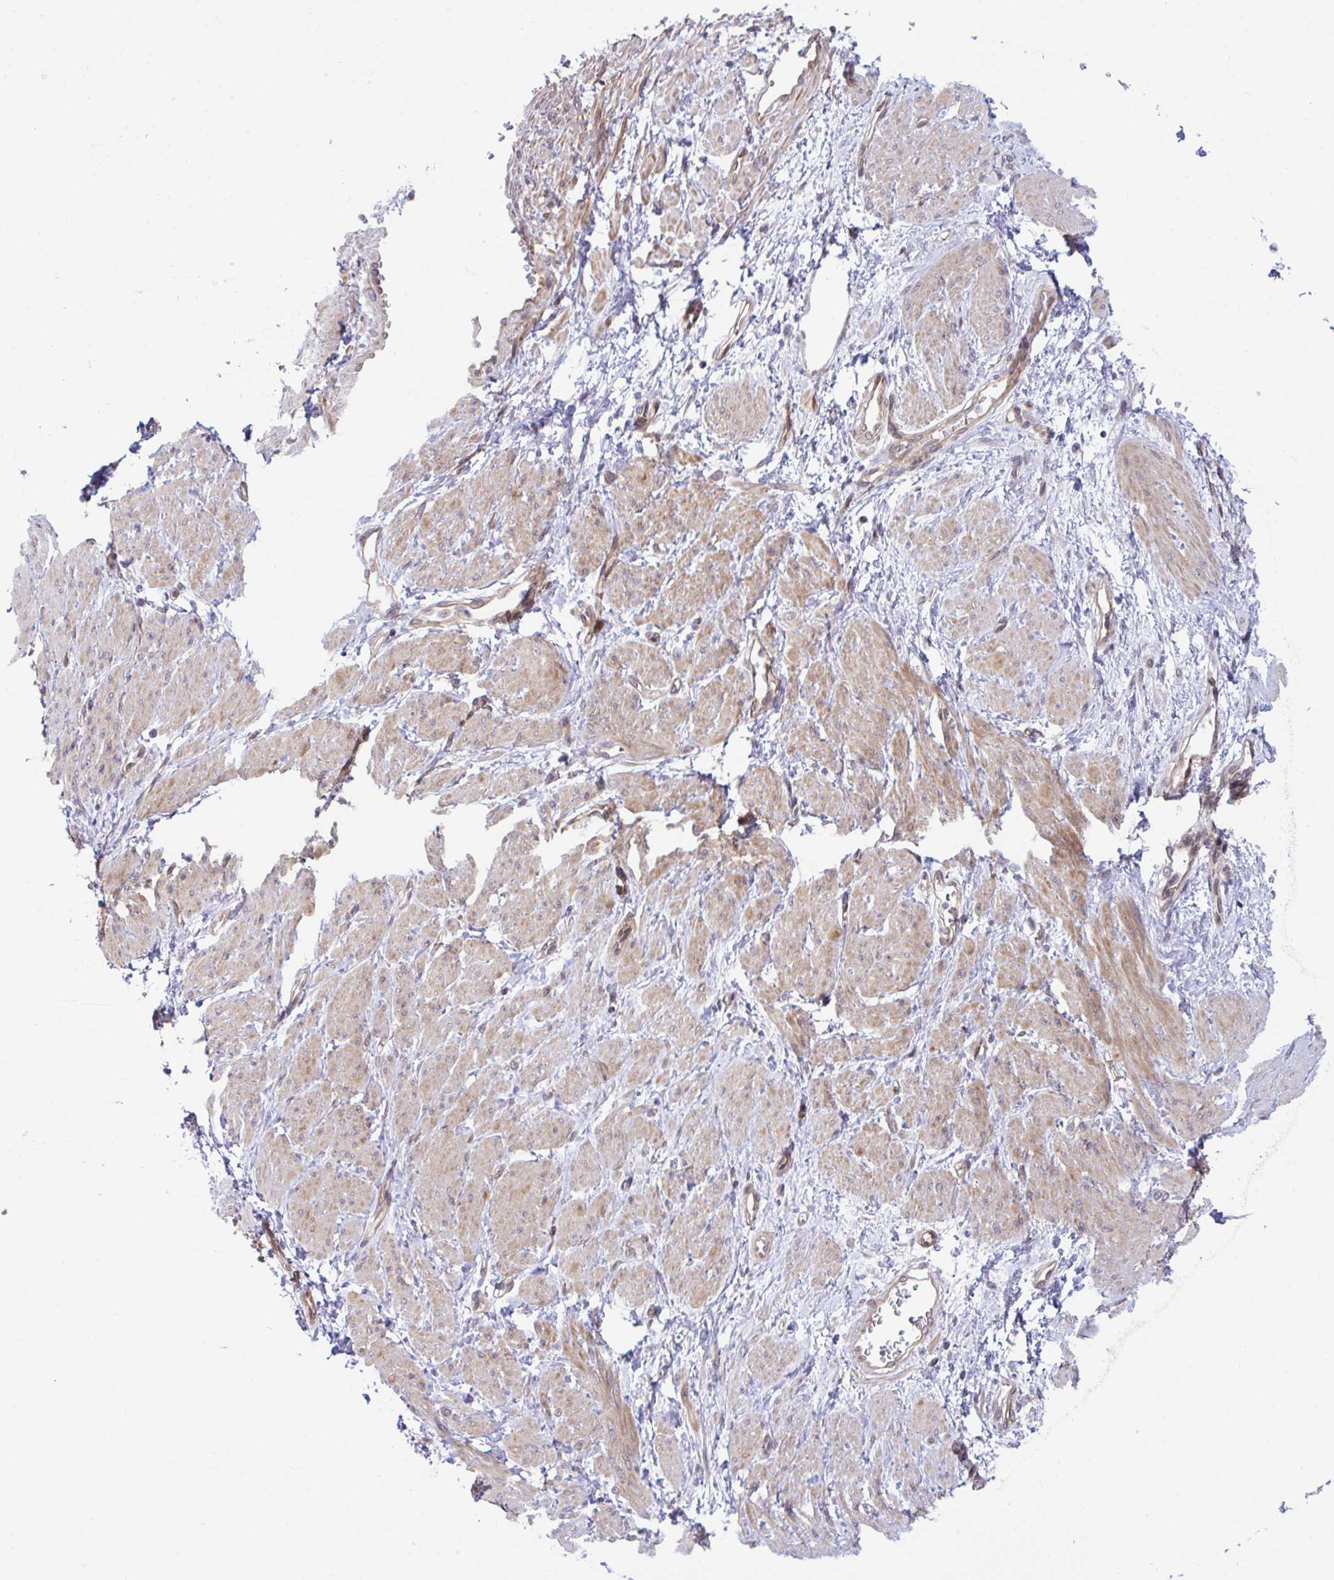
{"staining": {"intensity": "weak", "quantity": "25%-75%", "location": "cytoplasmic/membranous"}, "tissue": "smooth muscle", "cell_type": "Smooth muscle cells", "image_type": "normal", "snomed": [{"axis": "morphology", "description": "Normal tissue, NOS"}, {"axis": "topography", "description": "Smooth muscle"}, {"axis": "topography", "description": "Uterus"}], "caption": "This micrograph demonstrates unremarkable smooth muscle stained with immunohistochemistry (IHC) to label a protein in brown. The cytoplasmic/membranous of smooth muscle cells show weak positivity for the protein. Nuclei are counter-stained blue.", "gene": "ZBED3", "patient": {"sex": "female", "age": 39}}